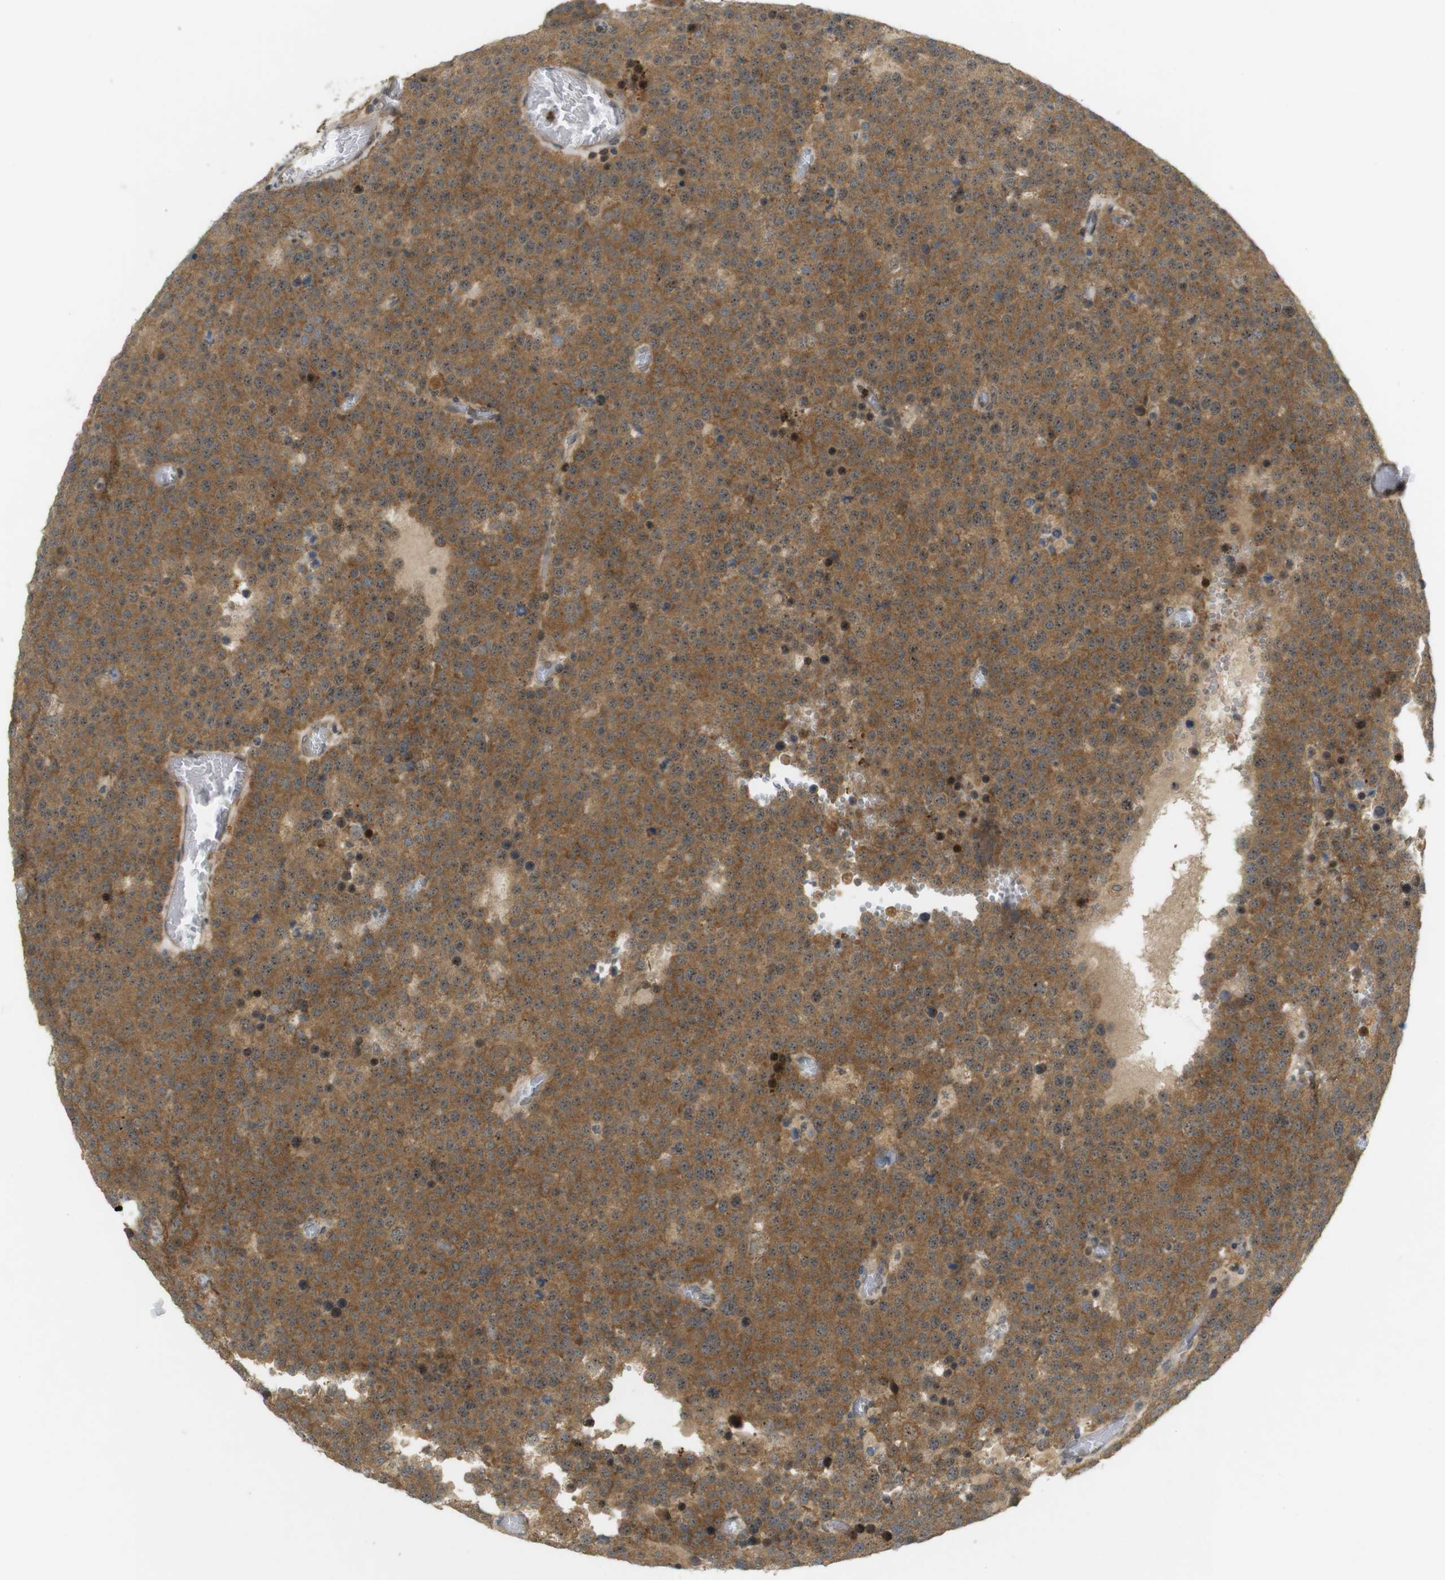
{"staining": {"intensity": "moderate", "quantity": ">75%", "location": "cytoplasmic/membranous,nuclear"}, "tissue": "testis cancer", "cell_type": "Tumor cells", "image_type": "cancer", "snomed": [{"axis": "morphology", "description": "Normal tissue, NOS"}, {"axis": "morphology", "description": "Seminoma, NOS"}, {"axis": "topography", "description": "Testis"}], "caption": "Testis cancer stained for a protein reveals moderate cytoplasmic/membranous and nuclear positivity in tumor cells.", "gene": "TMX3", "patient": {"sex": "male", "age": 71}}